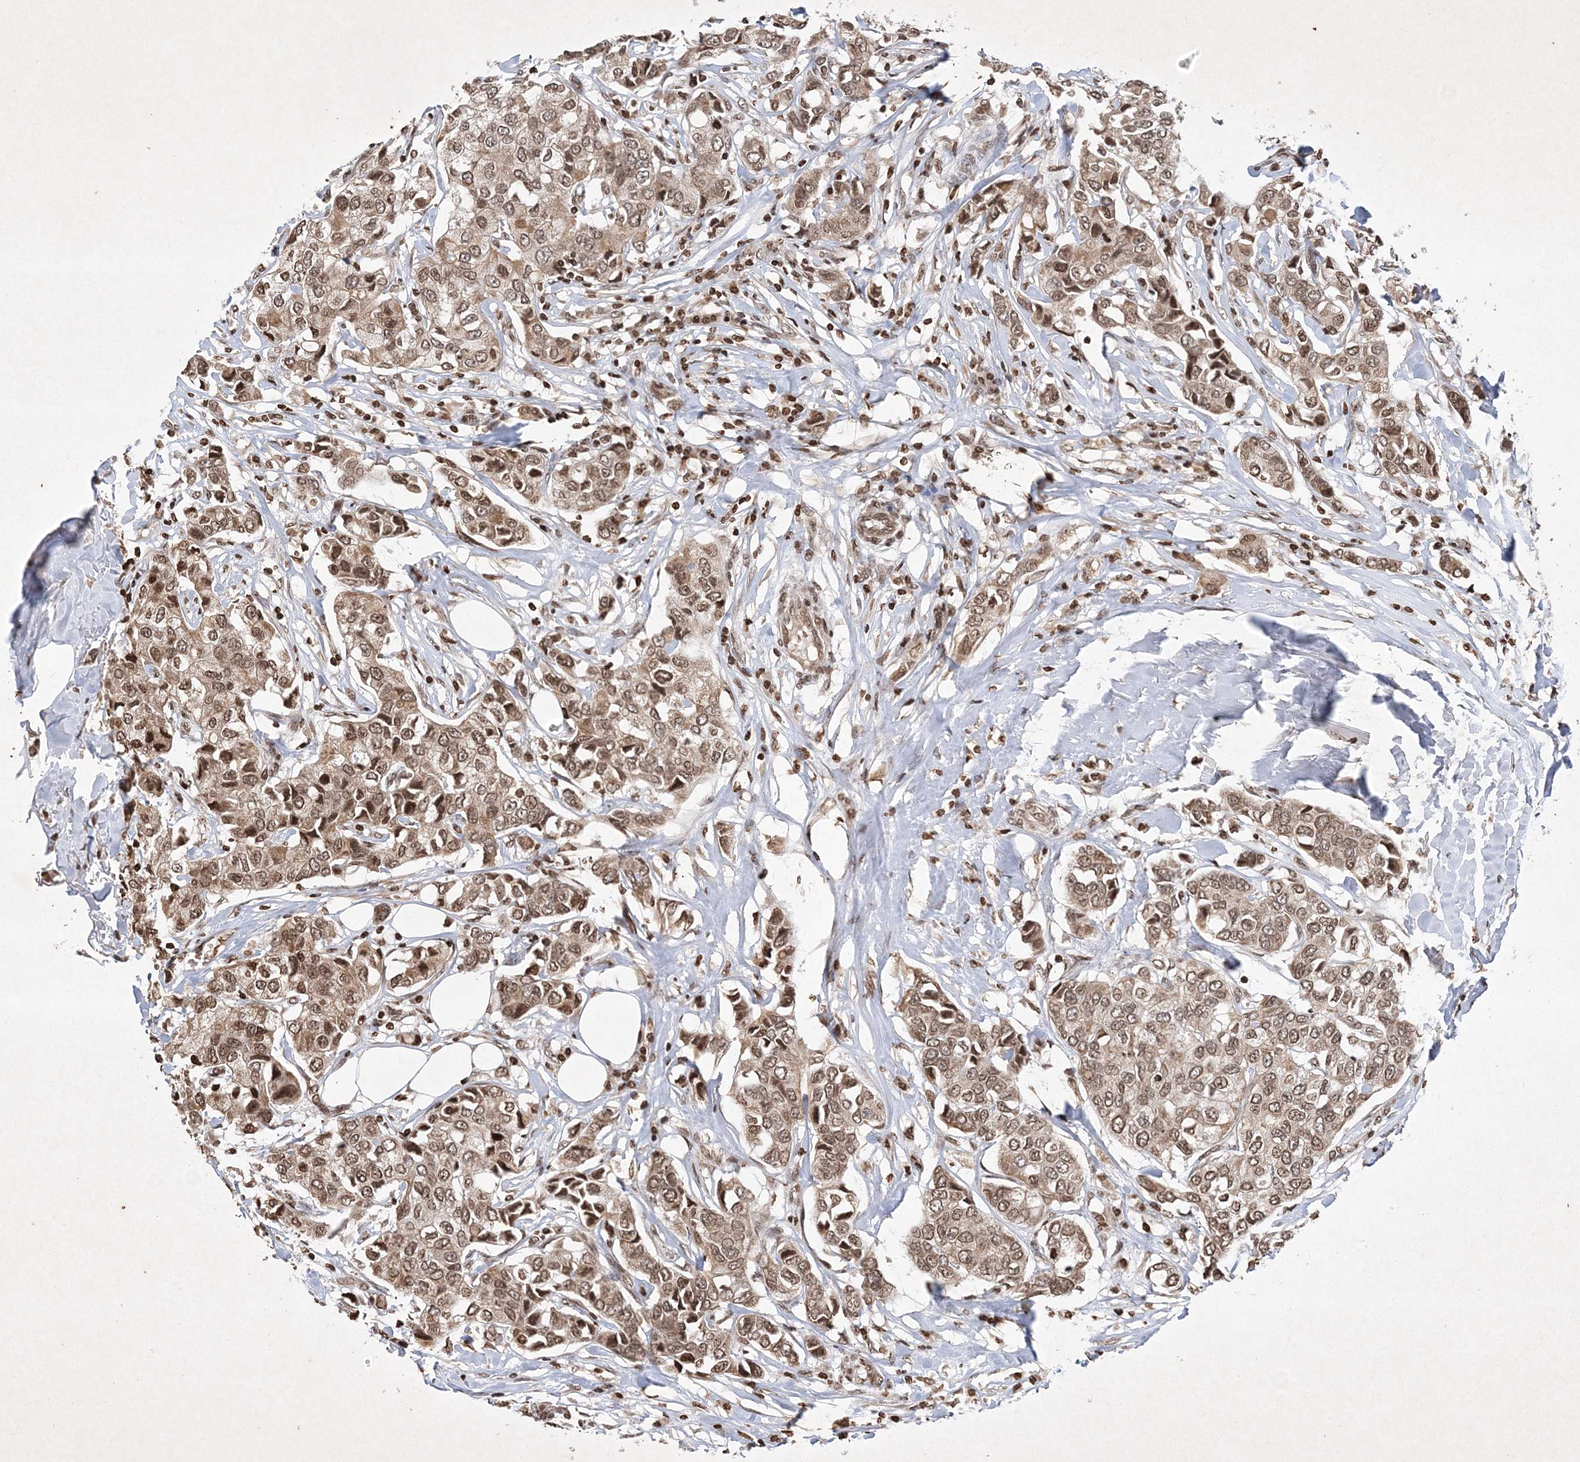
{"staining": {"intensity": "moderate", "quantity": ">75%", "location": "cytoplasmic/membranous,nuclear"}, "tissue": "breast cancer", "cell_type": "Tumor cells", "image_type": "cancer", "snomed": [{"axis": "morphology", "description": "Duct carcinoma"}, {"axis": "topography", "description": "Breast"}], "caption": "Immunohistochemical staining of human infiltrating ductal carcinoma (breast) demonstrates medium levels of moderate cytoplasmic/membranous and nuclear positivity in about >75% of tumor cells. Using DAB (3,3'-diaminobenzidine) (brown) and hematoxylin (blue) stains, captured at high magnification using brightfield microscopy.", "gene": "NEDD9", "patient": {"sex": "female", "age": 80}}